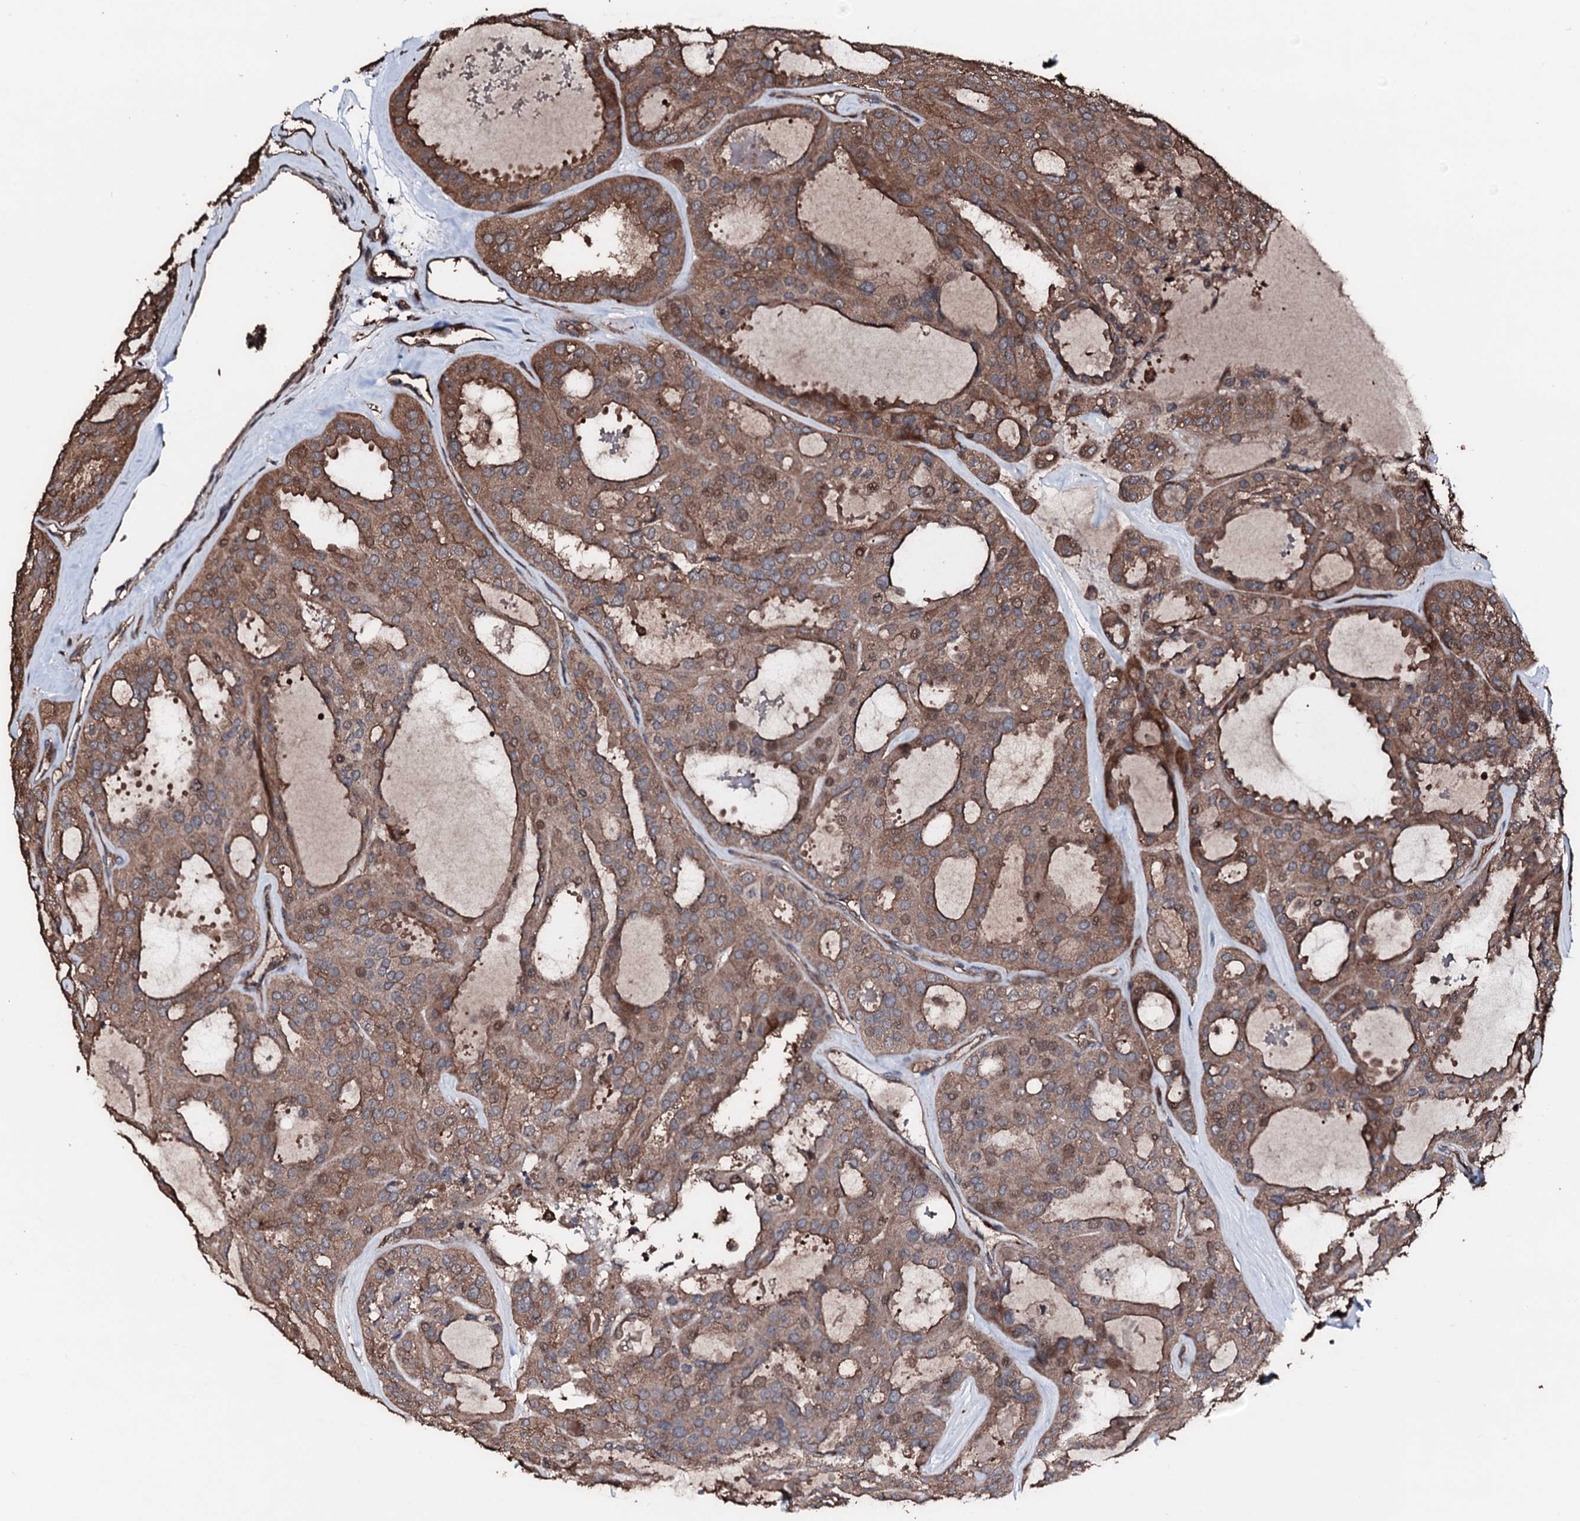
{"staining": {"intensity": "moderate", "quantity": ">75%", "location": "cytoplasmic/membranous,nuclear"}, "tissue": "thyroid cancer", "cell_type": "Tumor cells", "image_type": "cancer", "snomed": [{"axis": "morphology", "description": "Follicular adenoma carcinoma, NOS"}, {"axis": "topography", "description": "Thyroid gland"}], "caption": "Immunohistochemistry of follicular adenoma carcinoma (thyroid) reveals medium levels of moderate cytoplasmic/membranous and nuclear staining in about >75% of tumor cells. The staining is performed using DAB brown chromogen to label protein expression. The nuclei are counter-stained blue using hematoxylin.", "gene": "KIF18A", "patient": {"sex": "male", "age": 75}}